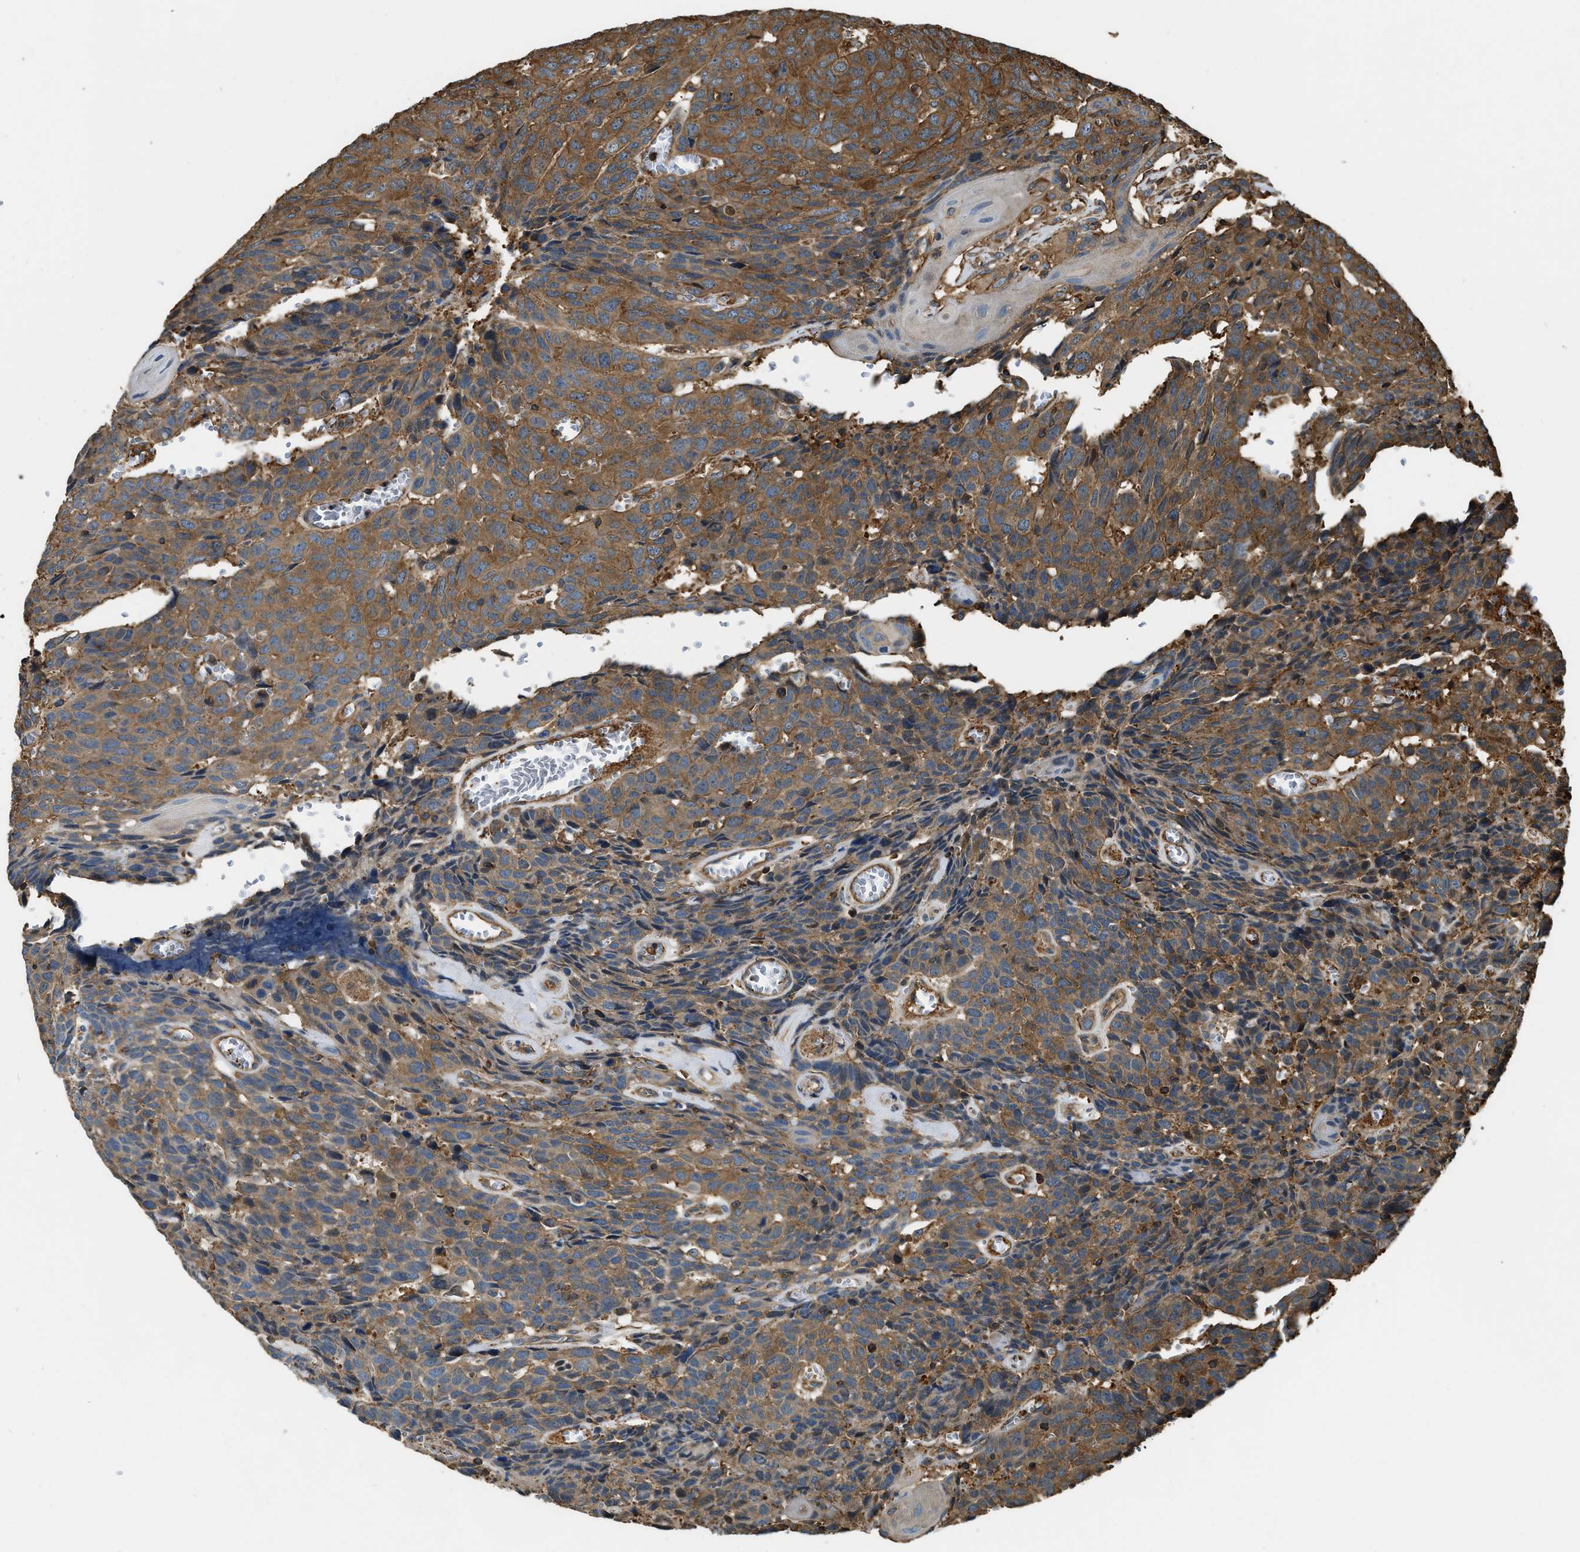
{"staining": {"intensity": "moderate", "quantity": ">75%", "location": "cytoplasmic/membranous"}, "tissue": "head and neck cancer", "cell_type": "Tumor cells", "image_type": "cancer", "snomed": [{"axis": "morphology", "description": "Squamous cell carcinoma, NOS"}, {"axis": "topography", "description": "Head-Neck"}], "caption": "Moderate cytoplasmic/membranous staining for a protein is appreciated in about >75% of tumor cells of head and neck cancer (squamous cell carcinoma) using immunohistochemistry (IHC).", "gene": "YARS1", "patient": {"sex": "male", "age": 66}}